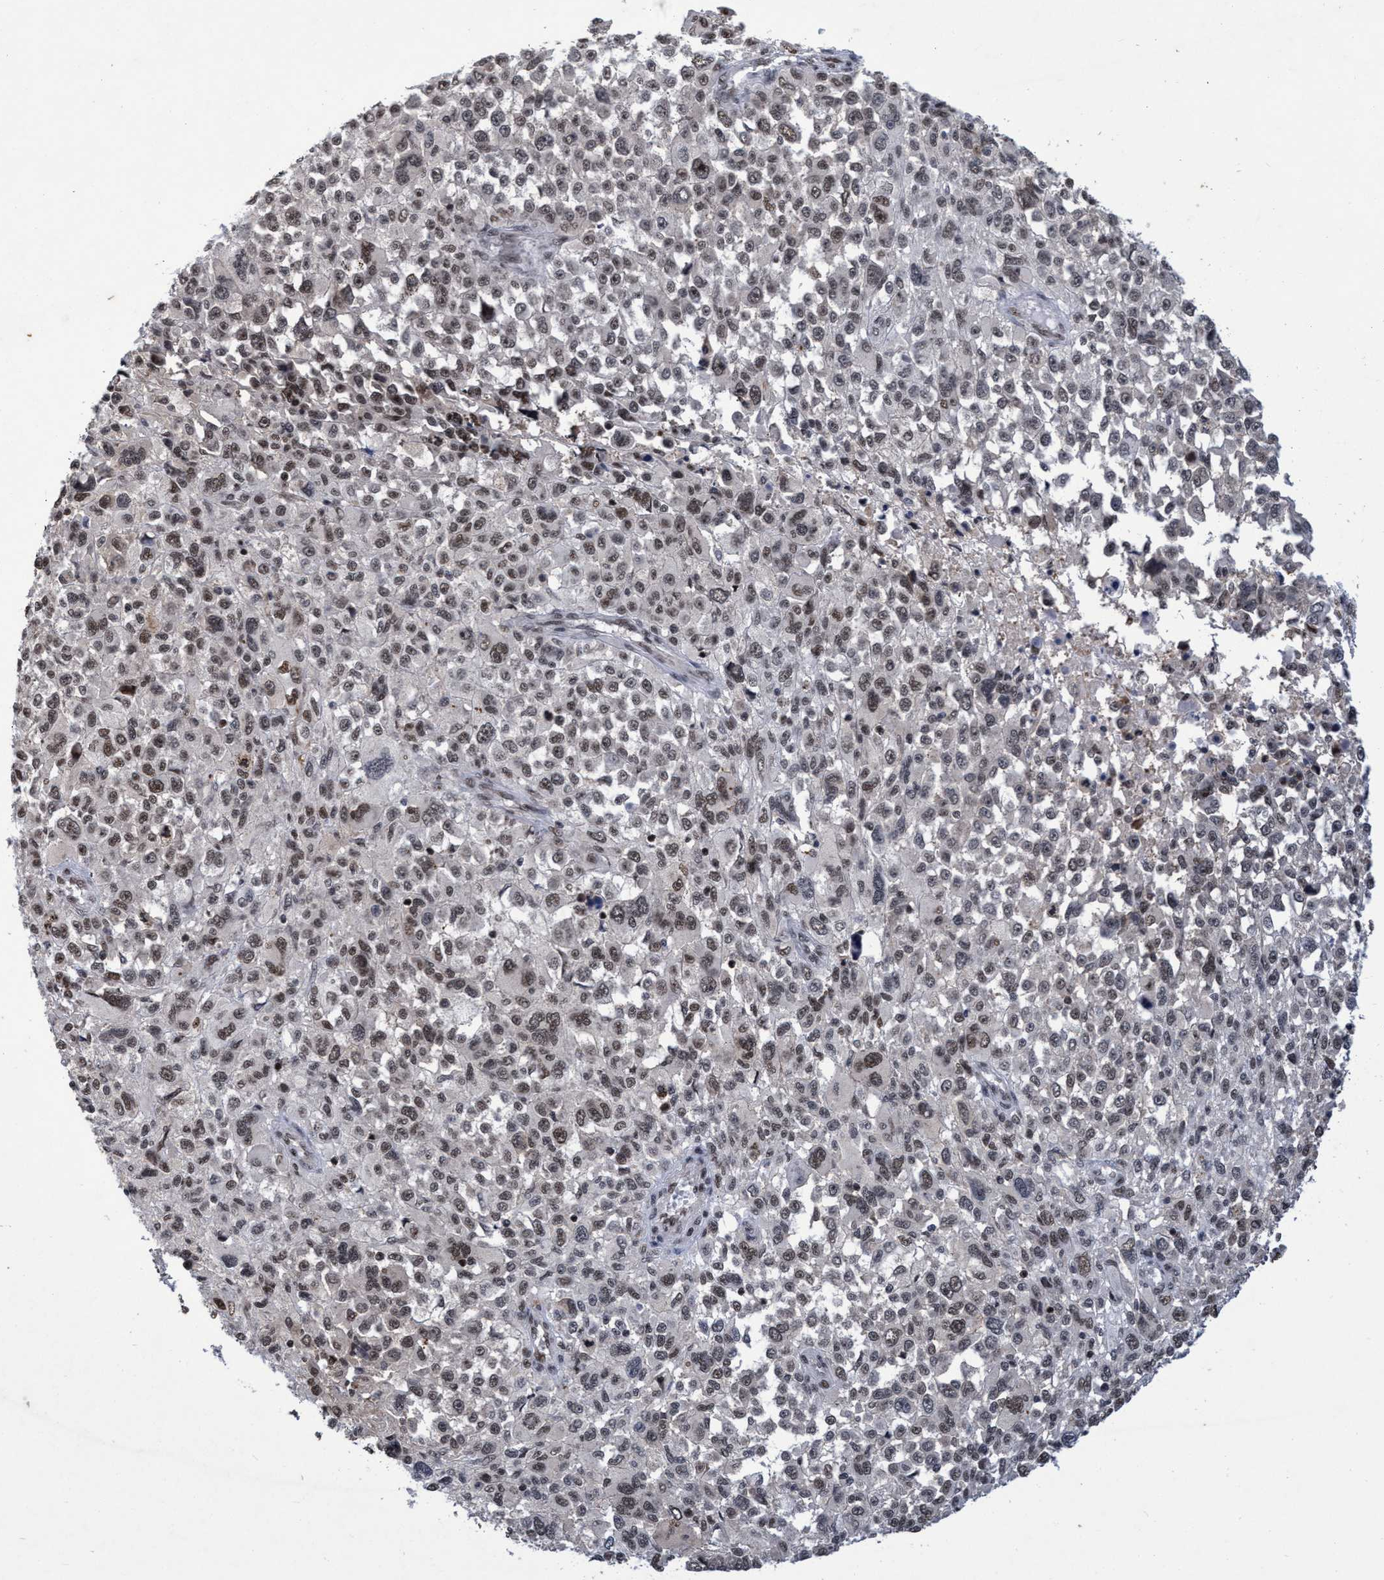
{"staining": {"intensity": "weak", "quantity": ">75%", "location": "nuclear"}, "tissue": "melanoma", "cell_type": "Tumor cells", "image_type": "cancer", "snomed": [{"axis": "morphology", "description": "Malignant melanoma, NOS"}, {"axis": "topography", "description": "Skin"}], "caption": "Human malignant melanoma stained with a protein marker demonstrates weak staining in tumor cells.", "gene": "GTF2F1", "patient": {"sex": "female", "age": 55}}